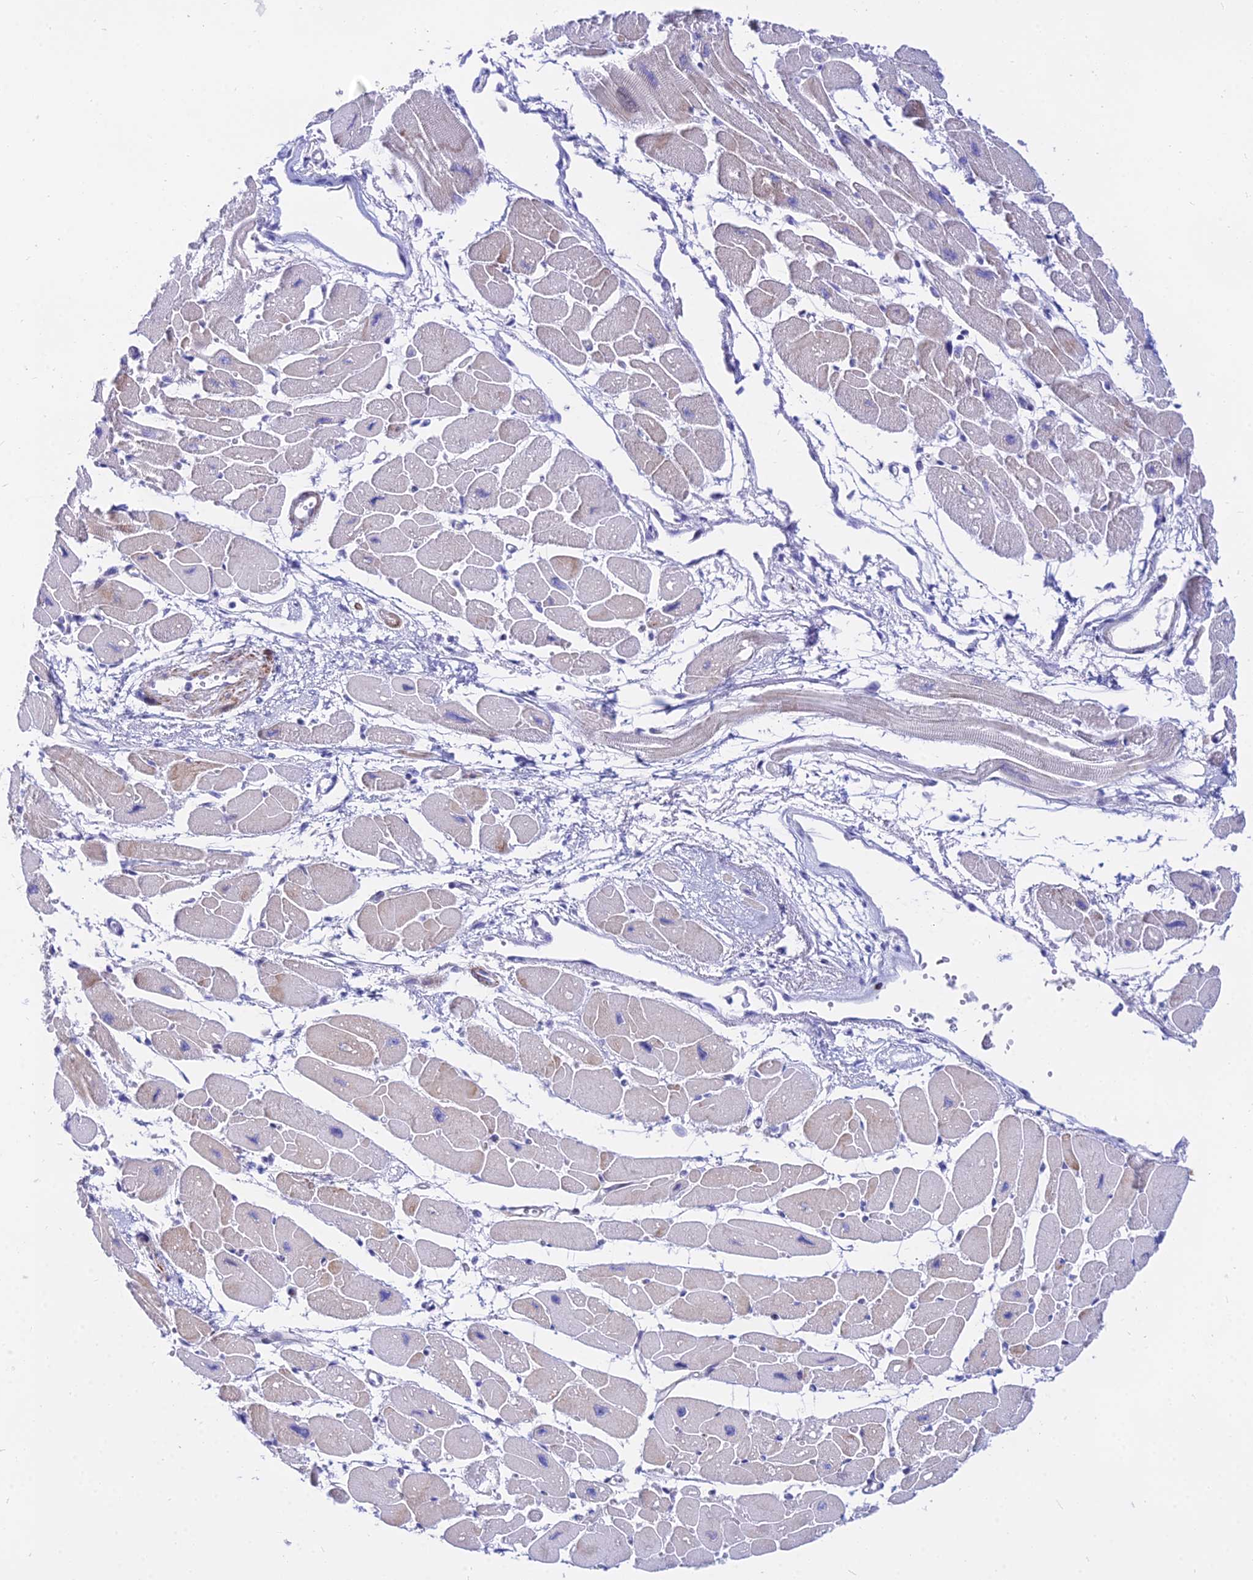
{"staining": {"intensity": "weak", "quantity": "<25%", "location": "cytoplasmic/membranous"}, "tissue": "heart muscle", "cell_type": "Cardiomyocytes", "image_type": "normal", "snomed": [{"axis": "morphology", "description": "Normal tissue, NOS"}, {"axis": "topography", "description": "Heart"}], "caption": "A high-resolution image shows IHC staining of normal heart muscle, which reveals no significant expression in cardiomyocytes.", "gene": "DLX1", "patient": {"sex": "female", "age": 54}}